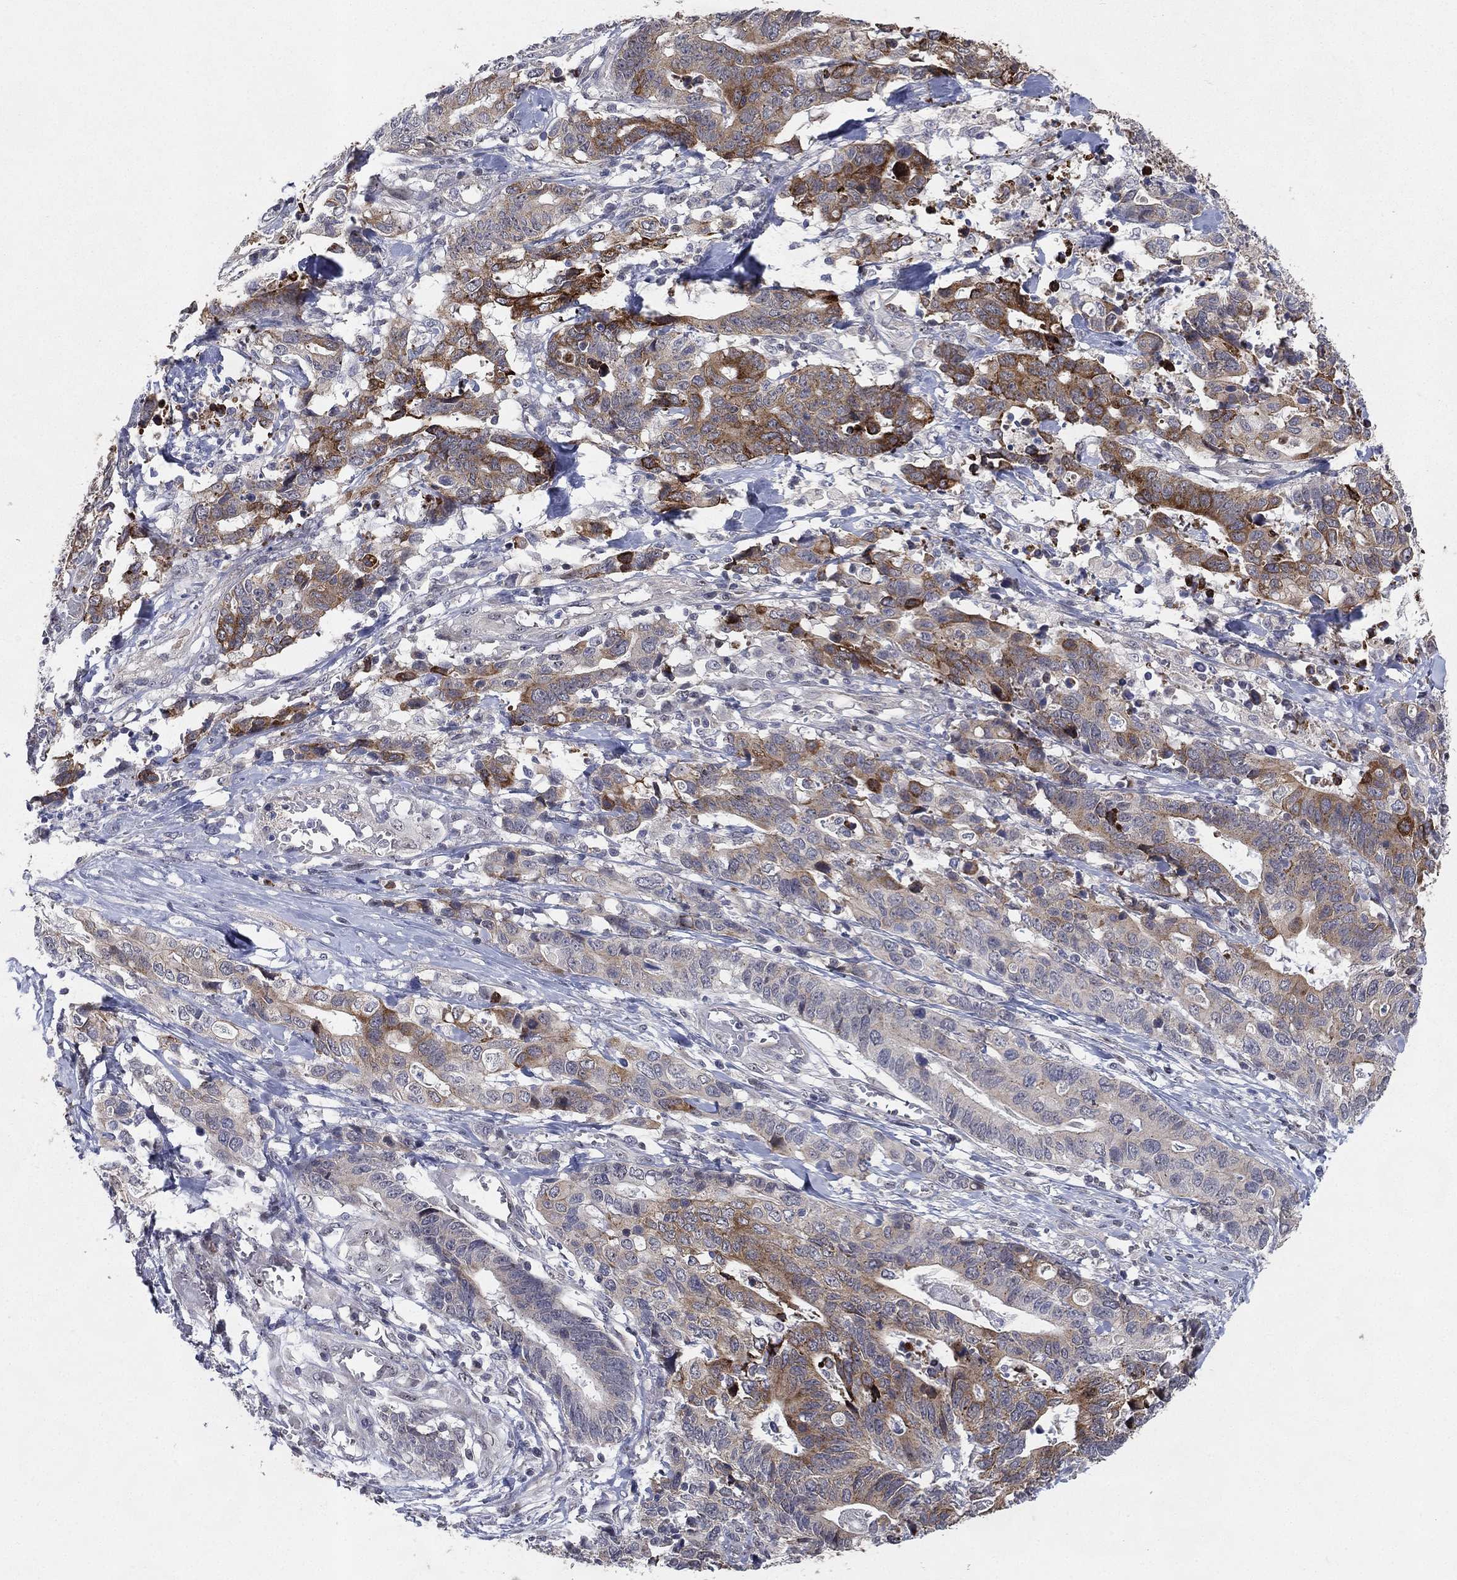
{"staining": {"intensity": "strong", "quantity": "25%-75%", "location": "cytoplasmic/membranous"}, "tissue": "stomach cancer", "cell_type": "Tumor cells", "image_type": "cancer", "snomed": [{"axis": "morphology", "description": "Adenocarcinoma, NOS"}, {"axis": "topography", "description": "Stomach, upper"}], "caption": "There is high levels of strong cytoplasmic/membranous positivity in tumor cells of stomach cancer, as demonstrated by immunohistochemical staining (brown color).", "gene": "KAT14", "patient": {"sex": "female", "age": 67}}